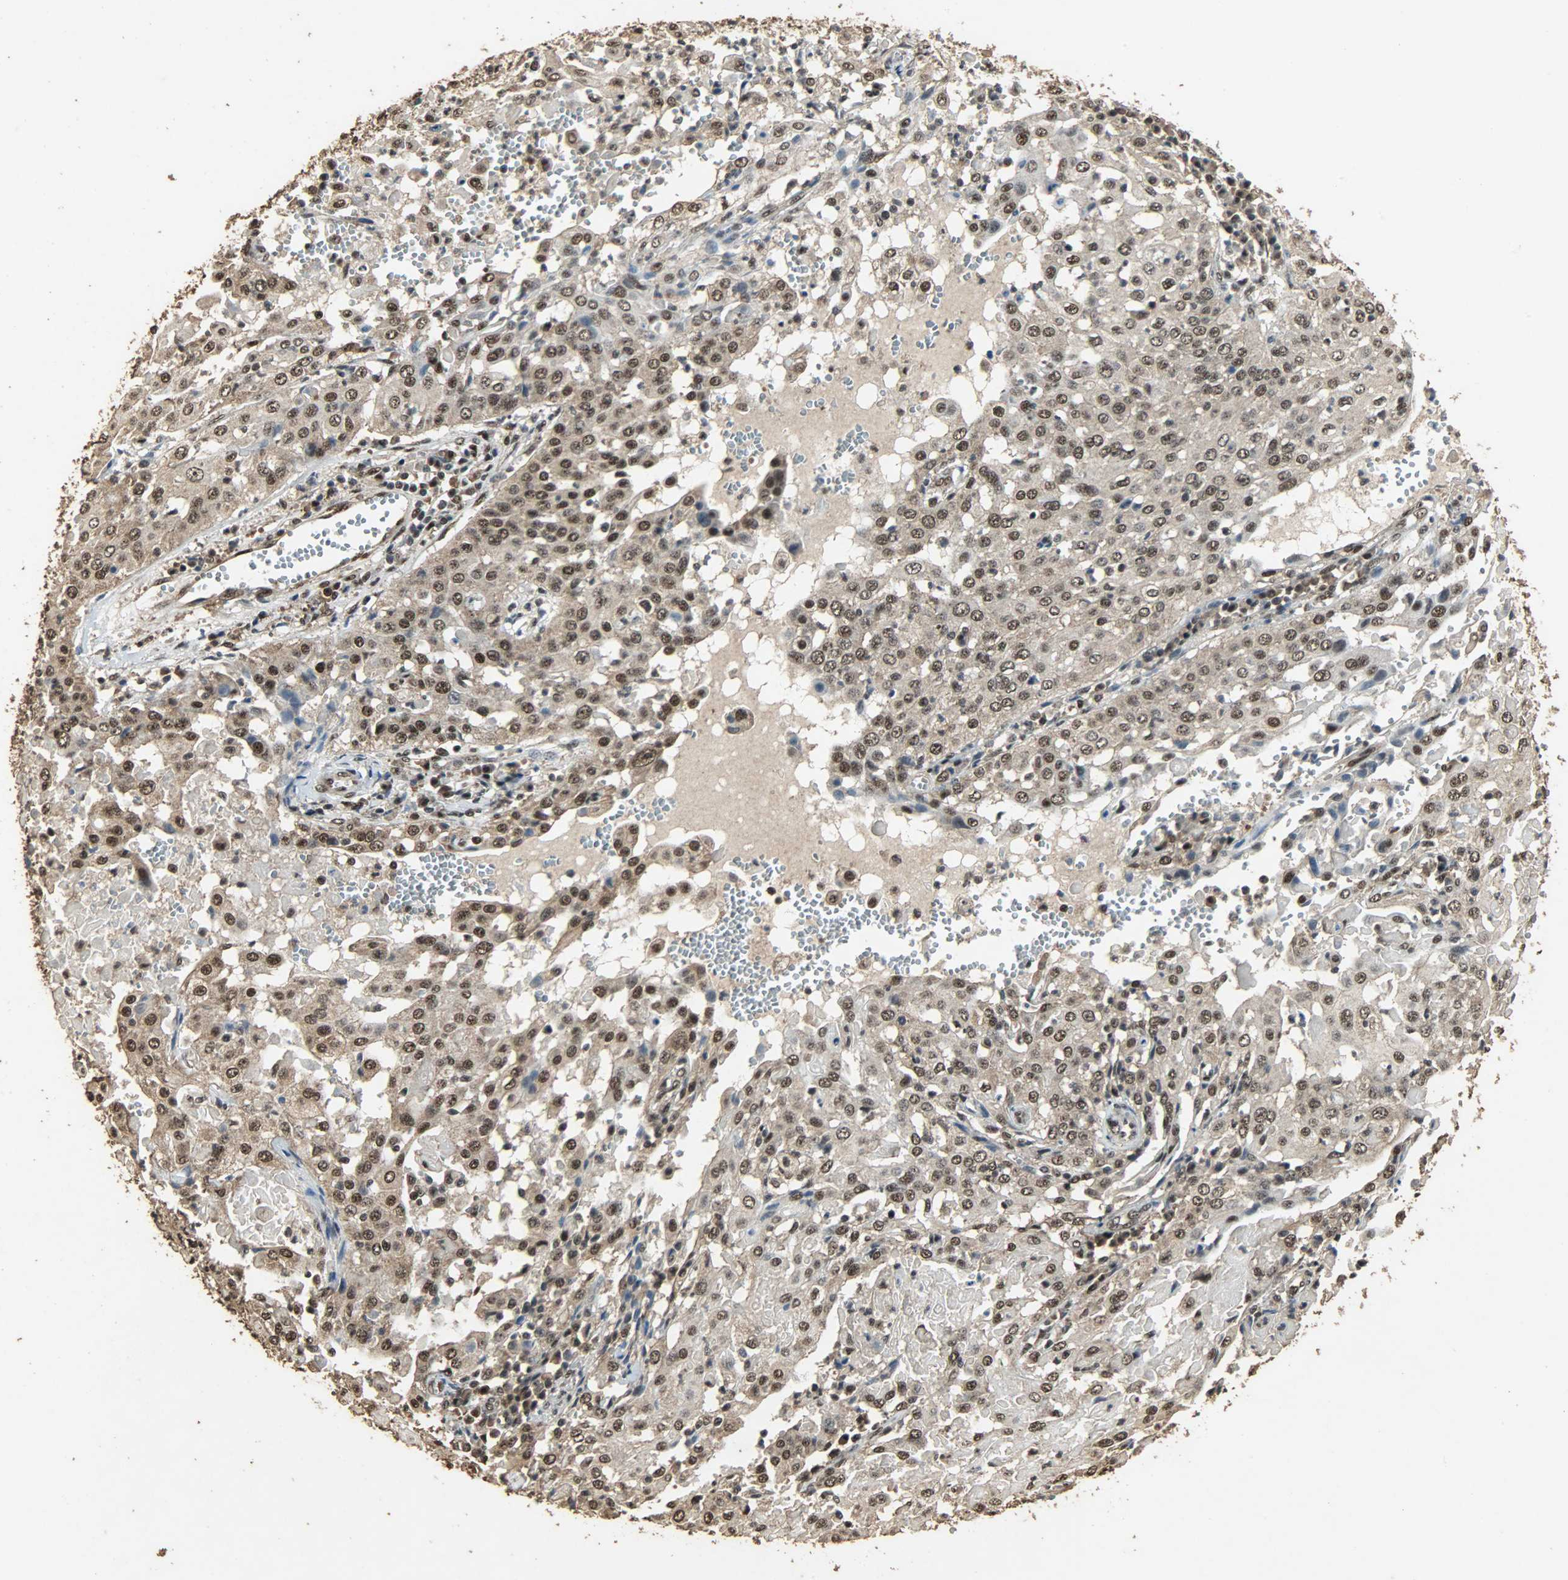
{"staining": {"intensity": "strong", "quantity": ">75%", "location": "cytoplasmic/membranous,nuclear"}, "tissue": "cervical cancer", "cell_type": "Tumor cells", "image_type": "cancer", "snomed": [{"axis": "morphology", "description": "Squamous cell carcinoma, NOS"}, {"axis": "topography", "description": "Cervix"}], "caption": "This micrograph exhibits cervical cancer stained with immunohistochemistry to label a protein in brown. The cytoplasmic/membranous and nuclear of tumor cells show strong positivity for the protein. Nuclei are counter-stained blue.", "gene": "CCNT2", "patient": {"sex": "female", "age": 39}}